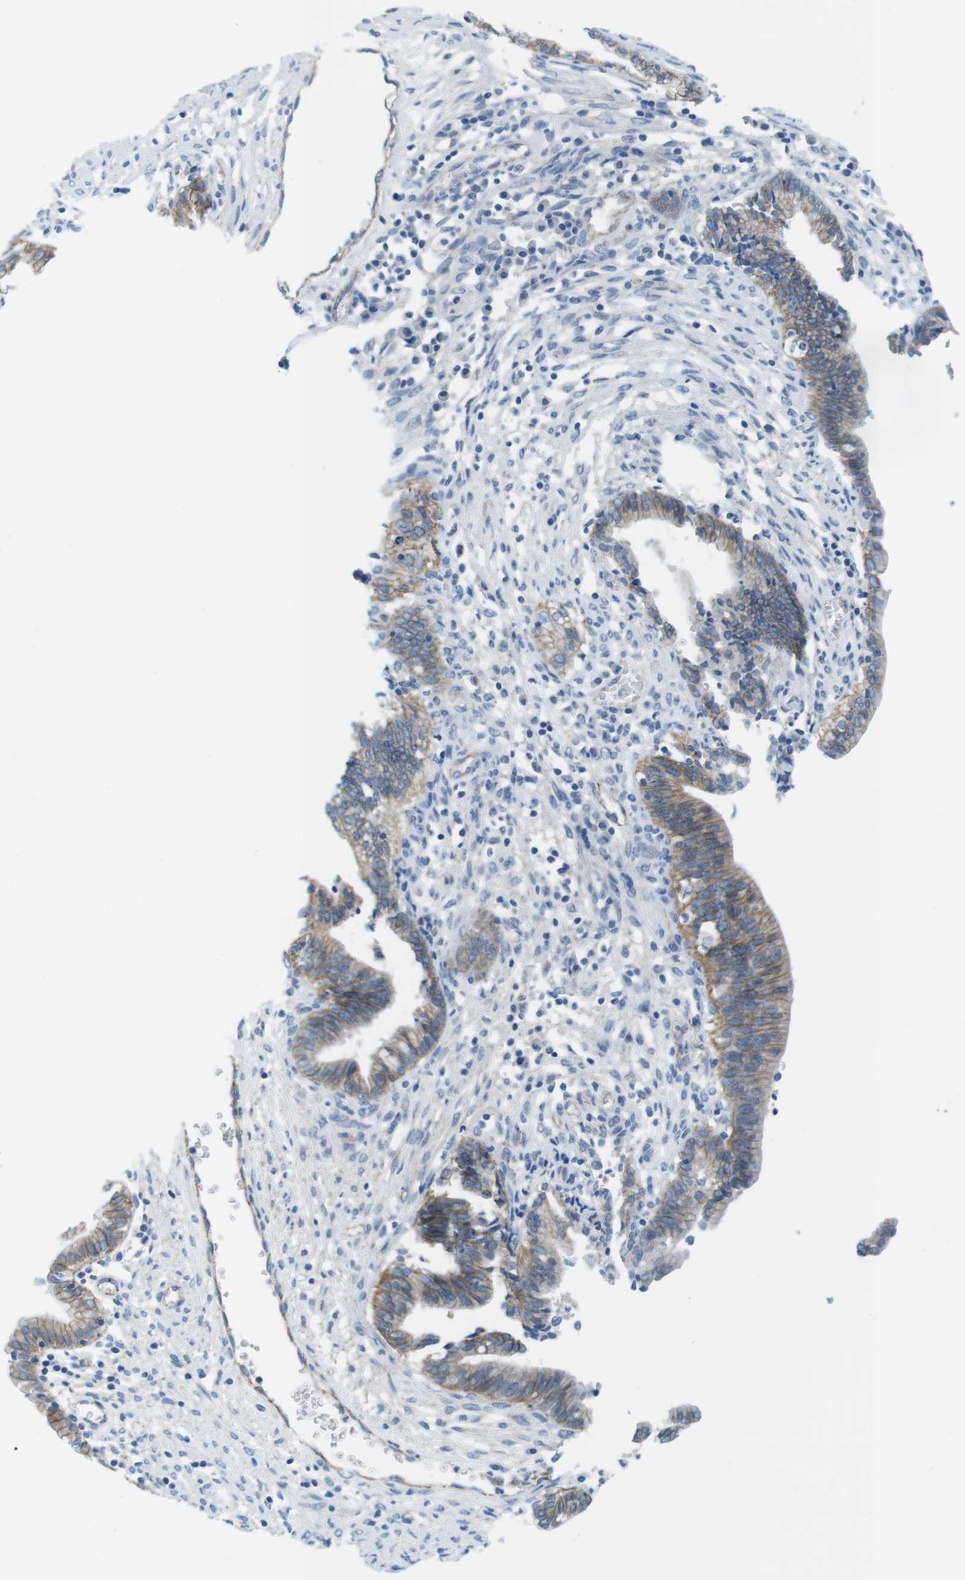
{"staining": {"intensity": "moderate", "quantity": ">75%", "location": "cytoplasmic/membranous"}, "tissue": "cervical cancer", "cell_type": "Tumor cells", "image_type": "cancer", "snomed": [{"axis": "morphology", "description": "Adenocarcinoma, NOS"}, {"axis": "topography", "description": "Cervix"}], "caption": "Immunohistochemistry (IHC) of adenocarcinoma (cervical) reveals medium levels of moderate cytoplasmic/membranous positivity in about >75% of tumor cells. The protein of interest is shown in brown color, while the nuclei are stained blue.", "gene": "SLC6A6", "patient": {"sex": "female", "age": 44}}